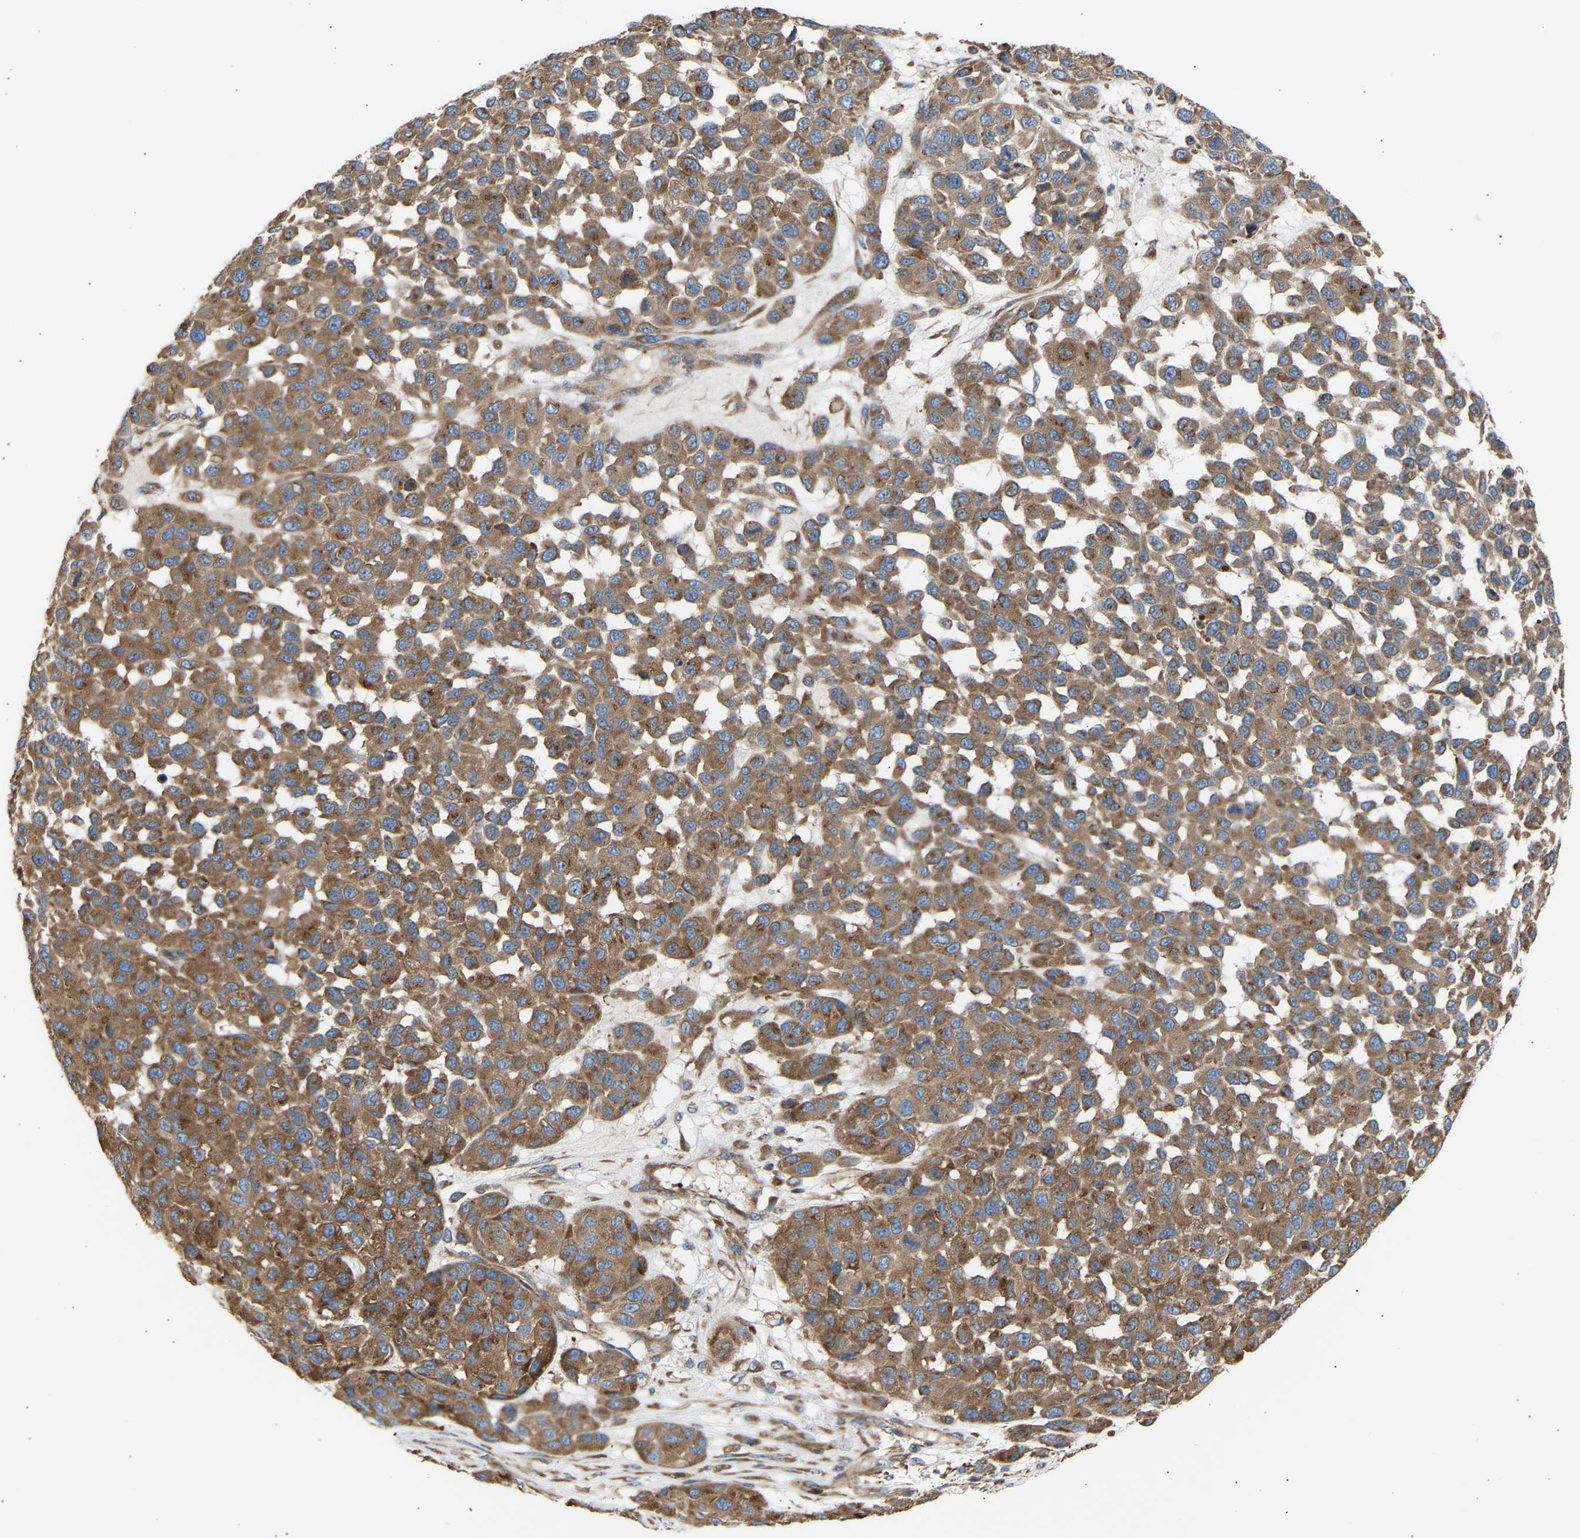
{"staining": {"intensity": "moderate", "quantity": ">75%", "location": "cytoplasmic/membranous"}, "tissue": "melanoma", "cell_type": "Tumor cells", "image_type": "cancer", "snomed": [{"axis": "morphology", "description": "Malignant melanoma, NOS"}, {"axis": "topography", "description": "Skin"}], "caption": "A histopathology image of melanoma stained for a protein shows moderate cytoplasmic/membranous brown staining in tumor cells. Using DAB (3,3'-diaminobenzidine) (brown) and hematoxylin (blue) stains, captured at high magnification using brightfield microscopy.", "gene": "GCN1", "patient": {"sex": "male", "age": 62}}